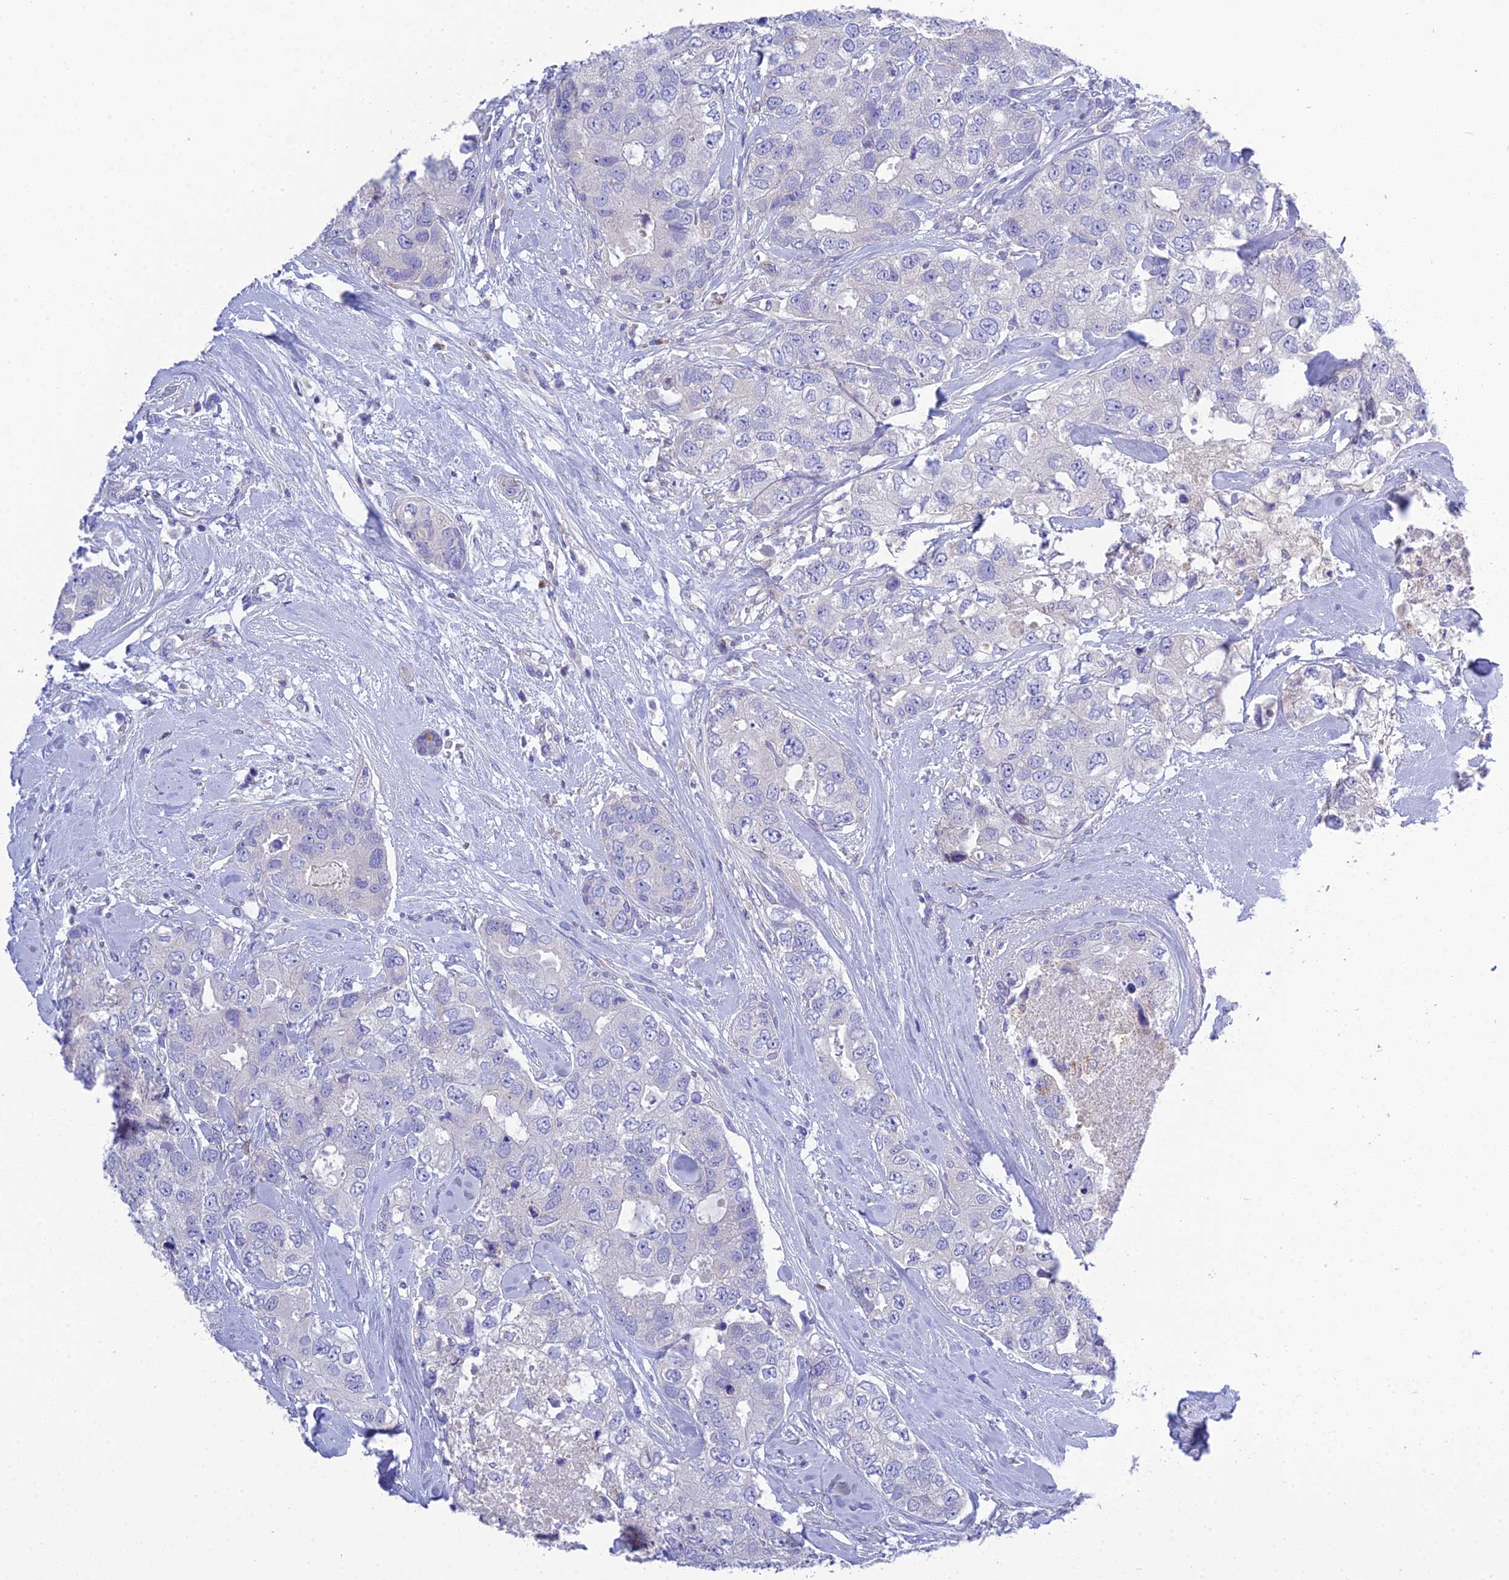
{"staining": {"intensity": "negative", "quantity": "none", "location": "none"}, "tissue": "breast cancer", "cell_type": "Tumor cells", "image_type": "cancer", "snomed": [{"axis": "morphology", "description": "Duct carcinoma"}, {"axis": "topography", "description": "Breast"}], "caption": "Human breast cancer (infiltrating ductal carcinoma) stained for a protein using IHC demonstrates no positivity in tumor cells.", "gene": "KIAA0408", "patient": {"sex": "female", "age": 62}}